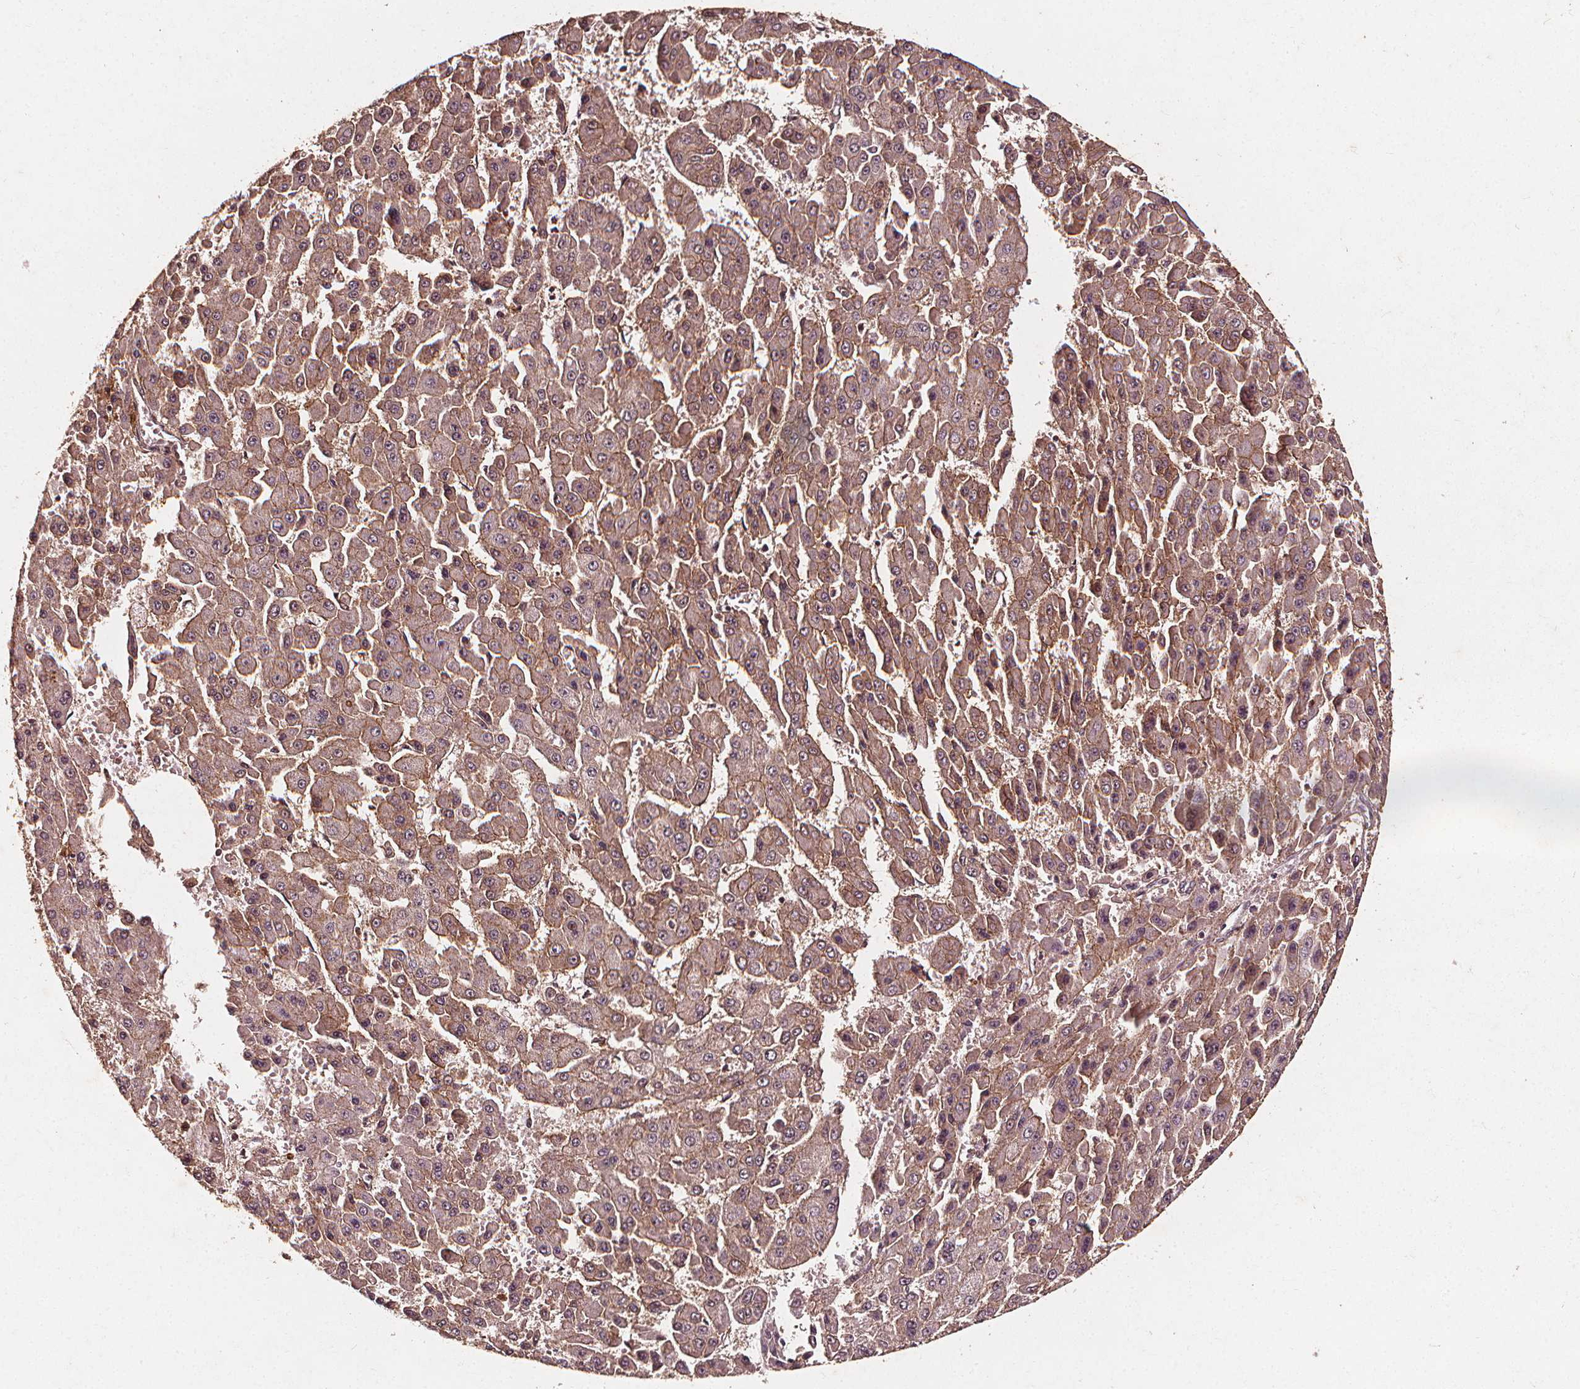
{"staining": {"intensity": "moderate", "quantity": "25%-75%", "location": "cytoplasmic/membranous"}, "tissue": "liver cancer", "cell_type": "Tumor cells", "image_type": "cancer", "snomed": [{"axis": "morphology", "description": "Carcinoma, Hepatocellular, NOS"}, {"axis": "topography", "description": "Liver"}], "caption": "Immunohistochemistry of liver cancer shows medium levels of moderate cytoplasmic/membranous staining in approximately 25%-75% of tumor cells. The staining is performed using DAB brown chromogen to label protein expression. The nuclei are counter-stained blue using hematoxylin.", "gene": "ABCA1", "patient": {"sex": "male", "age": 78}}